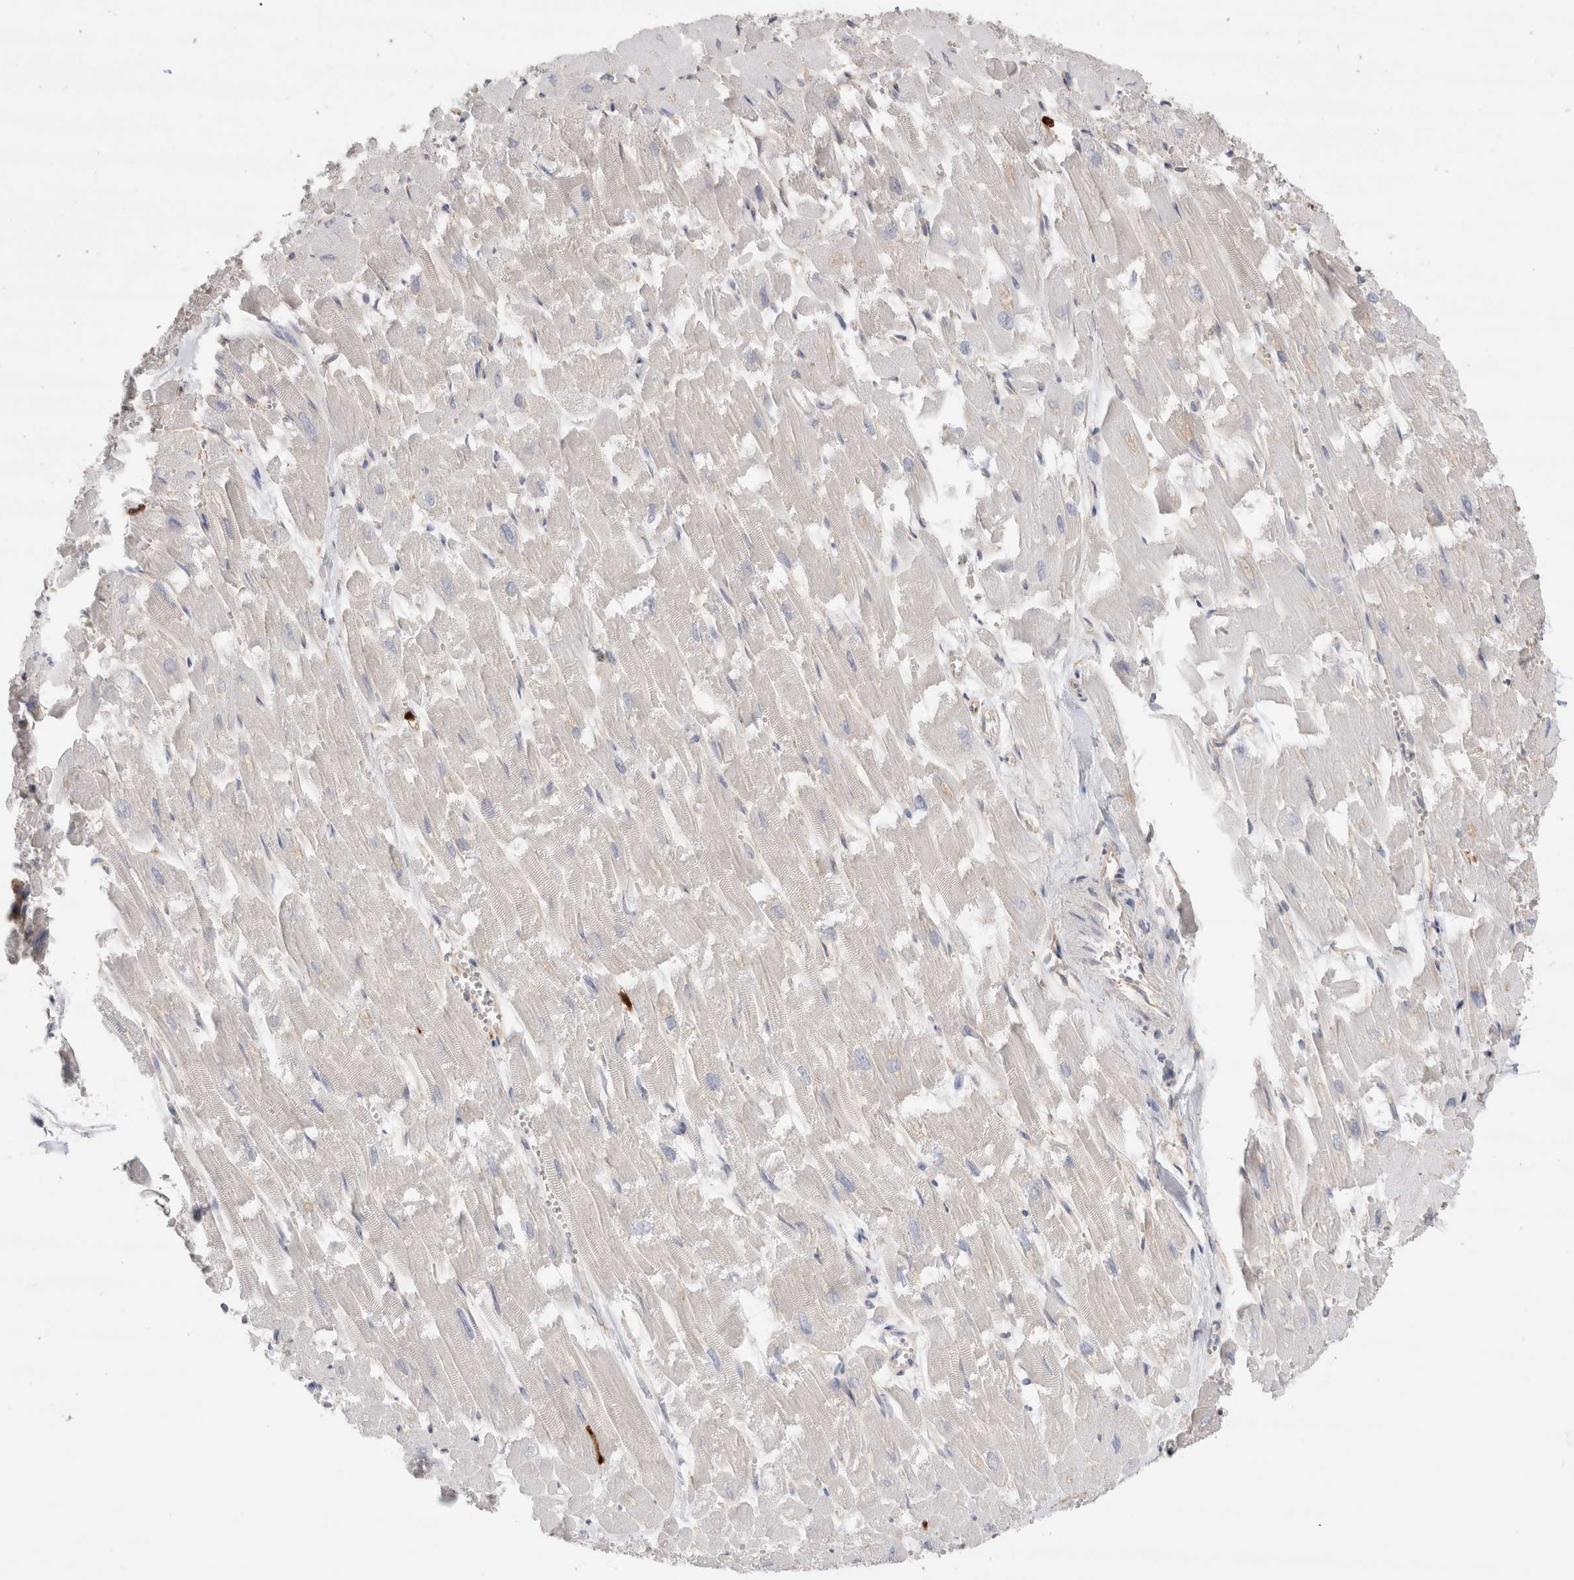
{"staining": {"intensity": "negative", "quantity": "none", "location": "none"}, "tissue": "heart muscle", "cell_type": "Cardiomyocytes", "image_type": "normal", "snomed": [{"axis": "morphology", "description": "Normal tissue, NOS"}, {"axis": "topography", "description": "Heart"}], "caption": "Cardiomyocytes are negative for brown protein staining in unremarkable heart muscle. (DAB immunohistochemistry visualized using brightfield microscopy, high magnification).", "gene": "NXT2", "patient": {"sex": "male", "age": 54}}